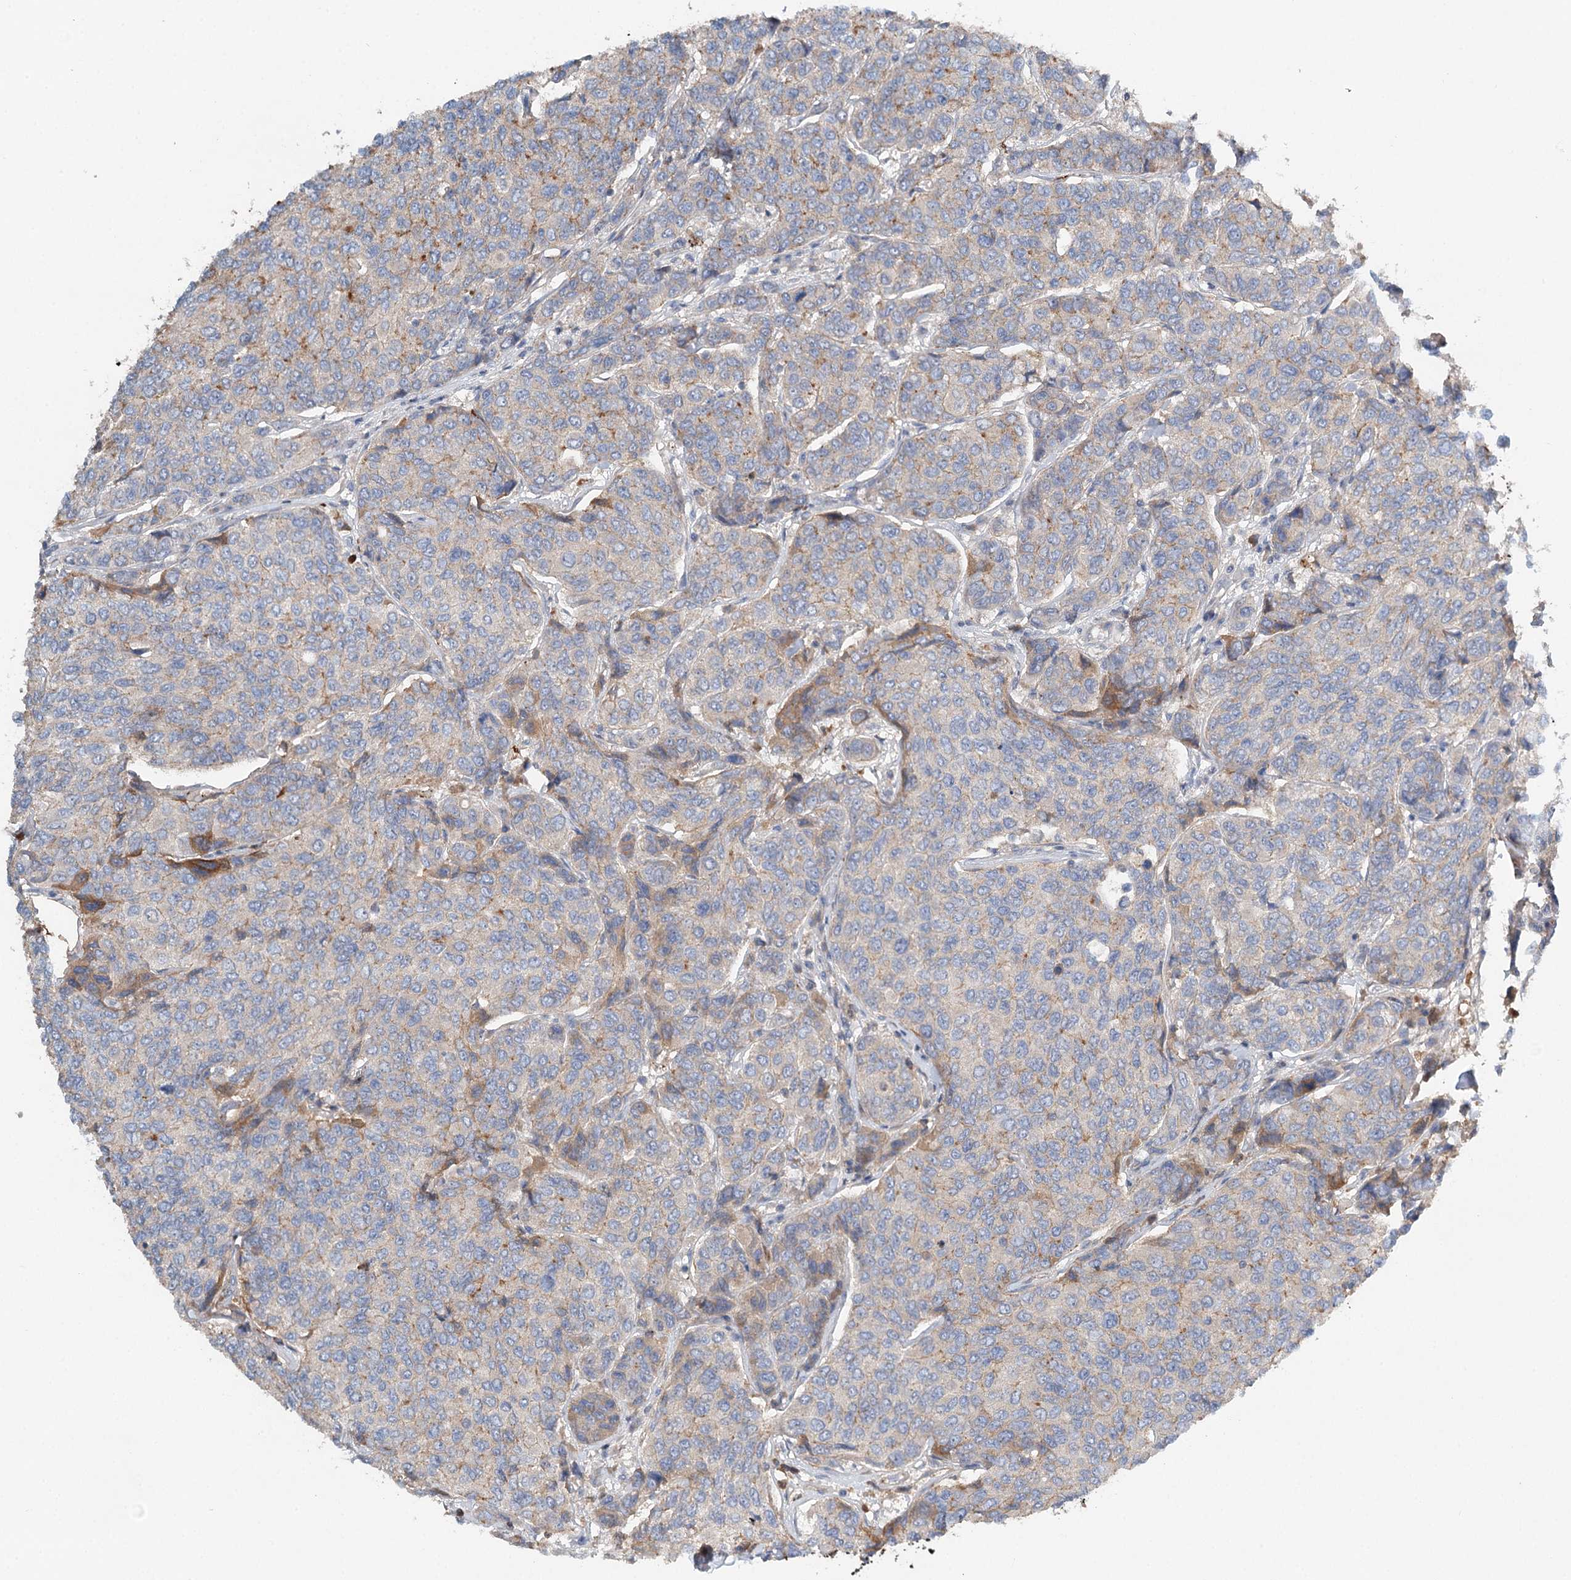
{"staining": {"intensity": "weak", "quantity": "<25%", "location": "cytoplasmic/membranous"}, "tissue": "breast cancer", "cell_type": "Tumor cells", "image_type": "cancer", "snomed": [{"axis": "morphology", "description": "Duct carcinoma"}, {"axis": "topography", "description": "Breast"}], "caption": "Tumor cells show no significant protein staining in breast cancer.", "gene": "ALKBH8", "patient": {"sex": "female", "age": 55}}